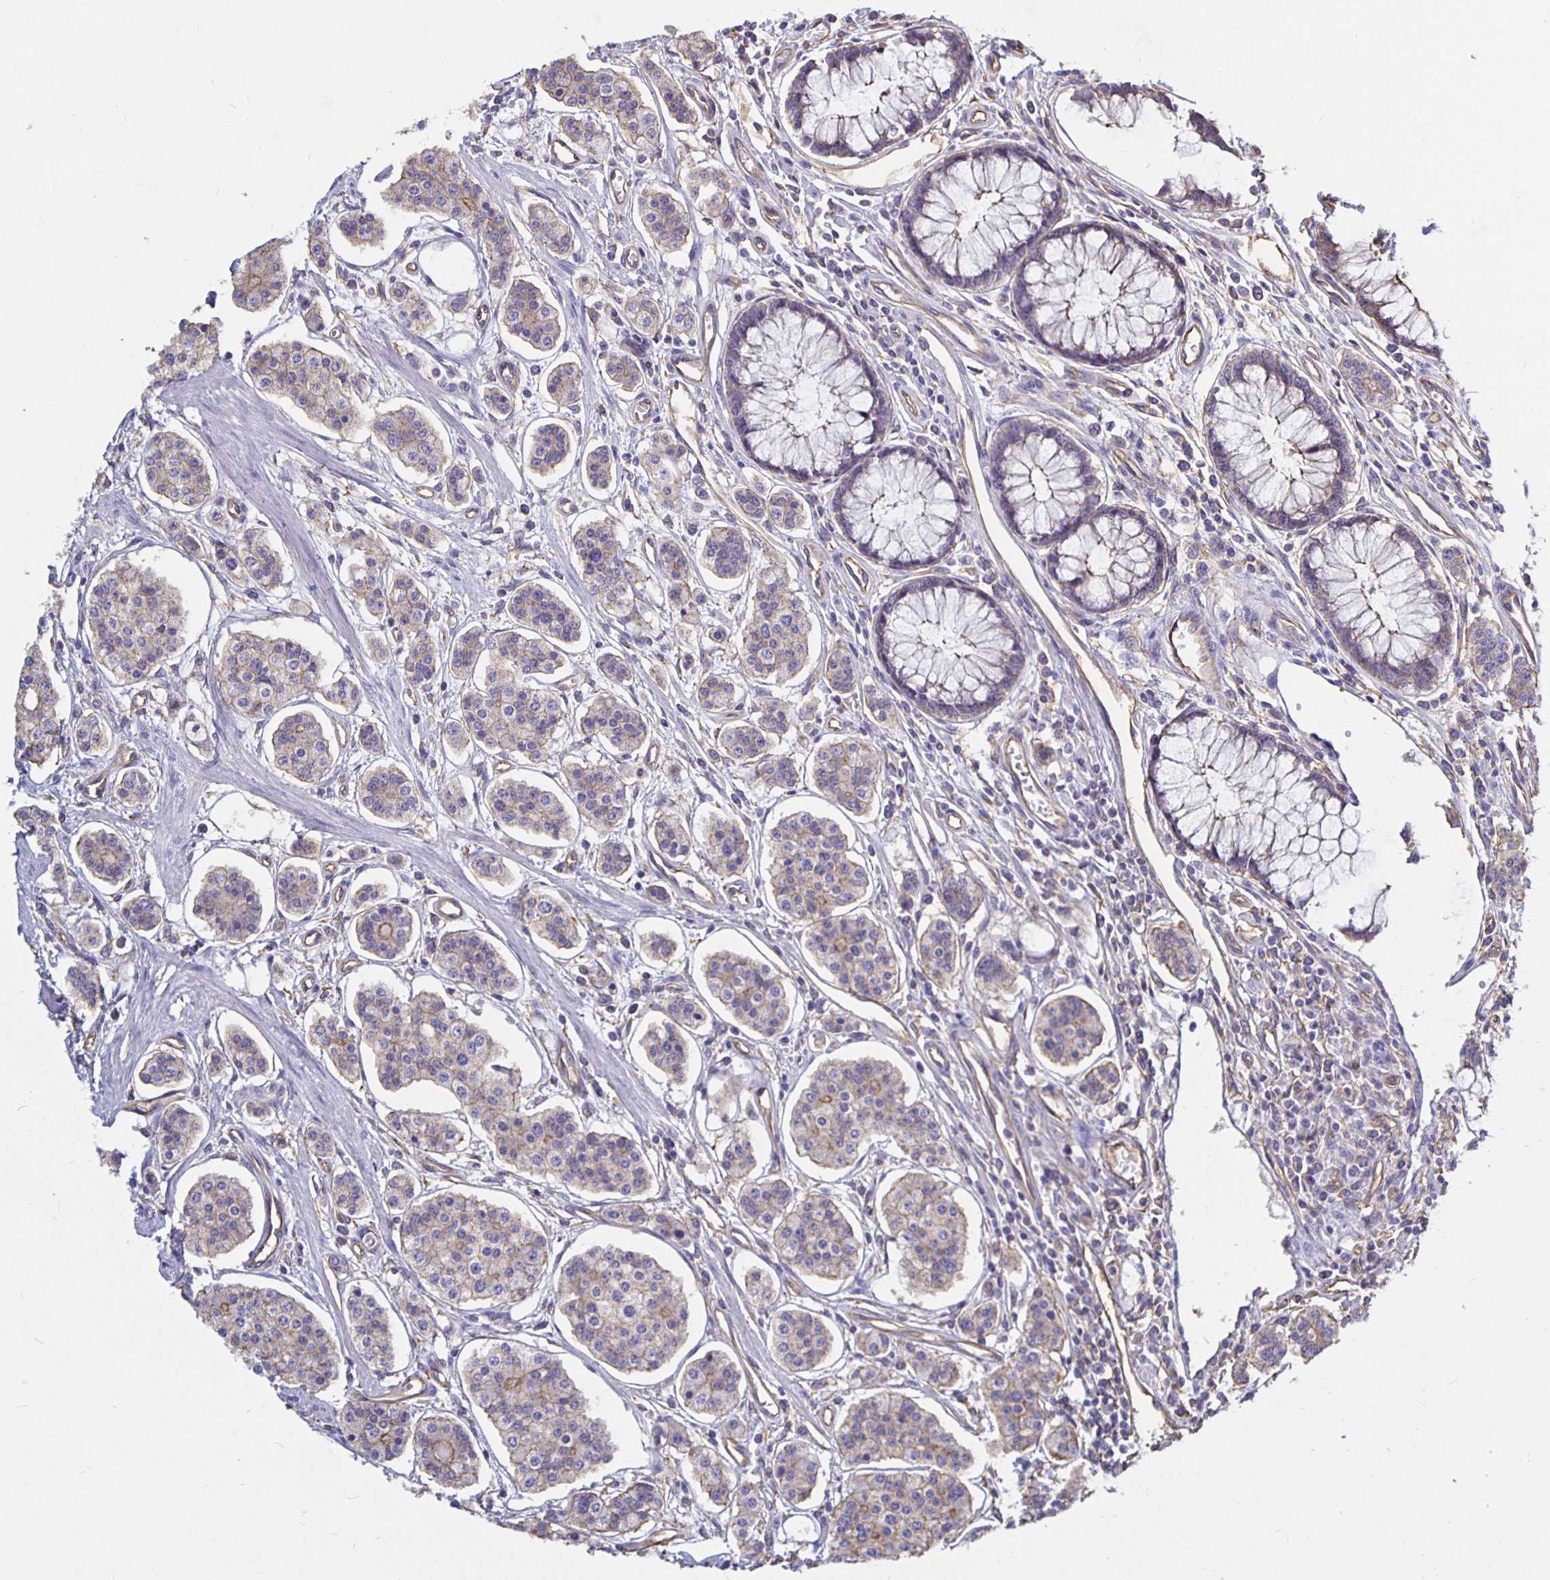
{"staining": {"intensity": "moderate", "quantity": "25%-75%", "location": "cytoplasmic/membranous"}, "tissue": "carcinoid", "cell_type": "Tumor cells", "image_type": "cancer", "snomed": [{"axis": "morphology", "description": "Carcinoid, malignant, NOS"}, {"axis": "topography", "description": "Small intestine"}], "caption": "Carcinoid stained for a protein (brown) exhibits moderate cytoplasmic/membranous positive positivity in approximately 25%-75% of tumor cells.", "gene": "ARHGEF39", "patient": {"sex": "female", "age": 65}}